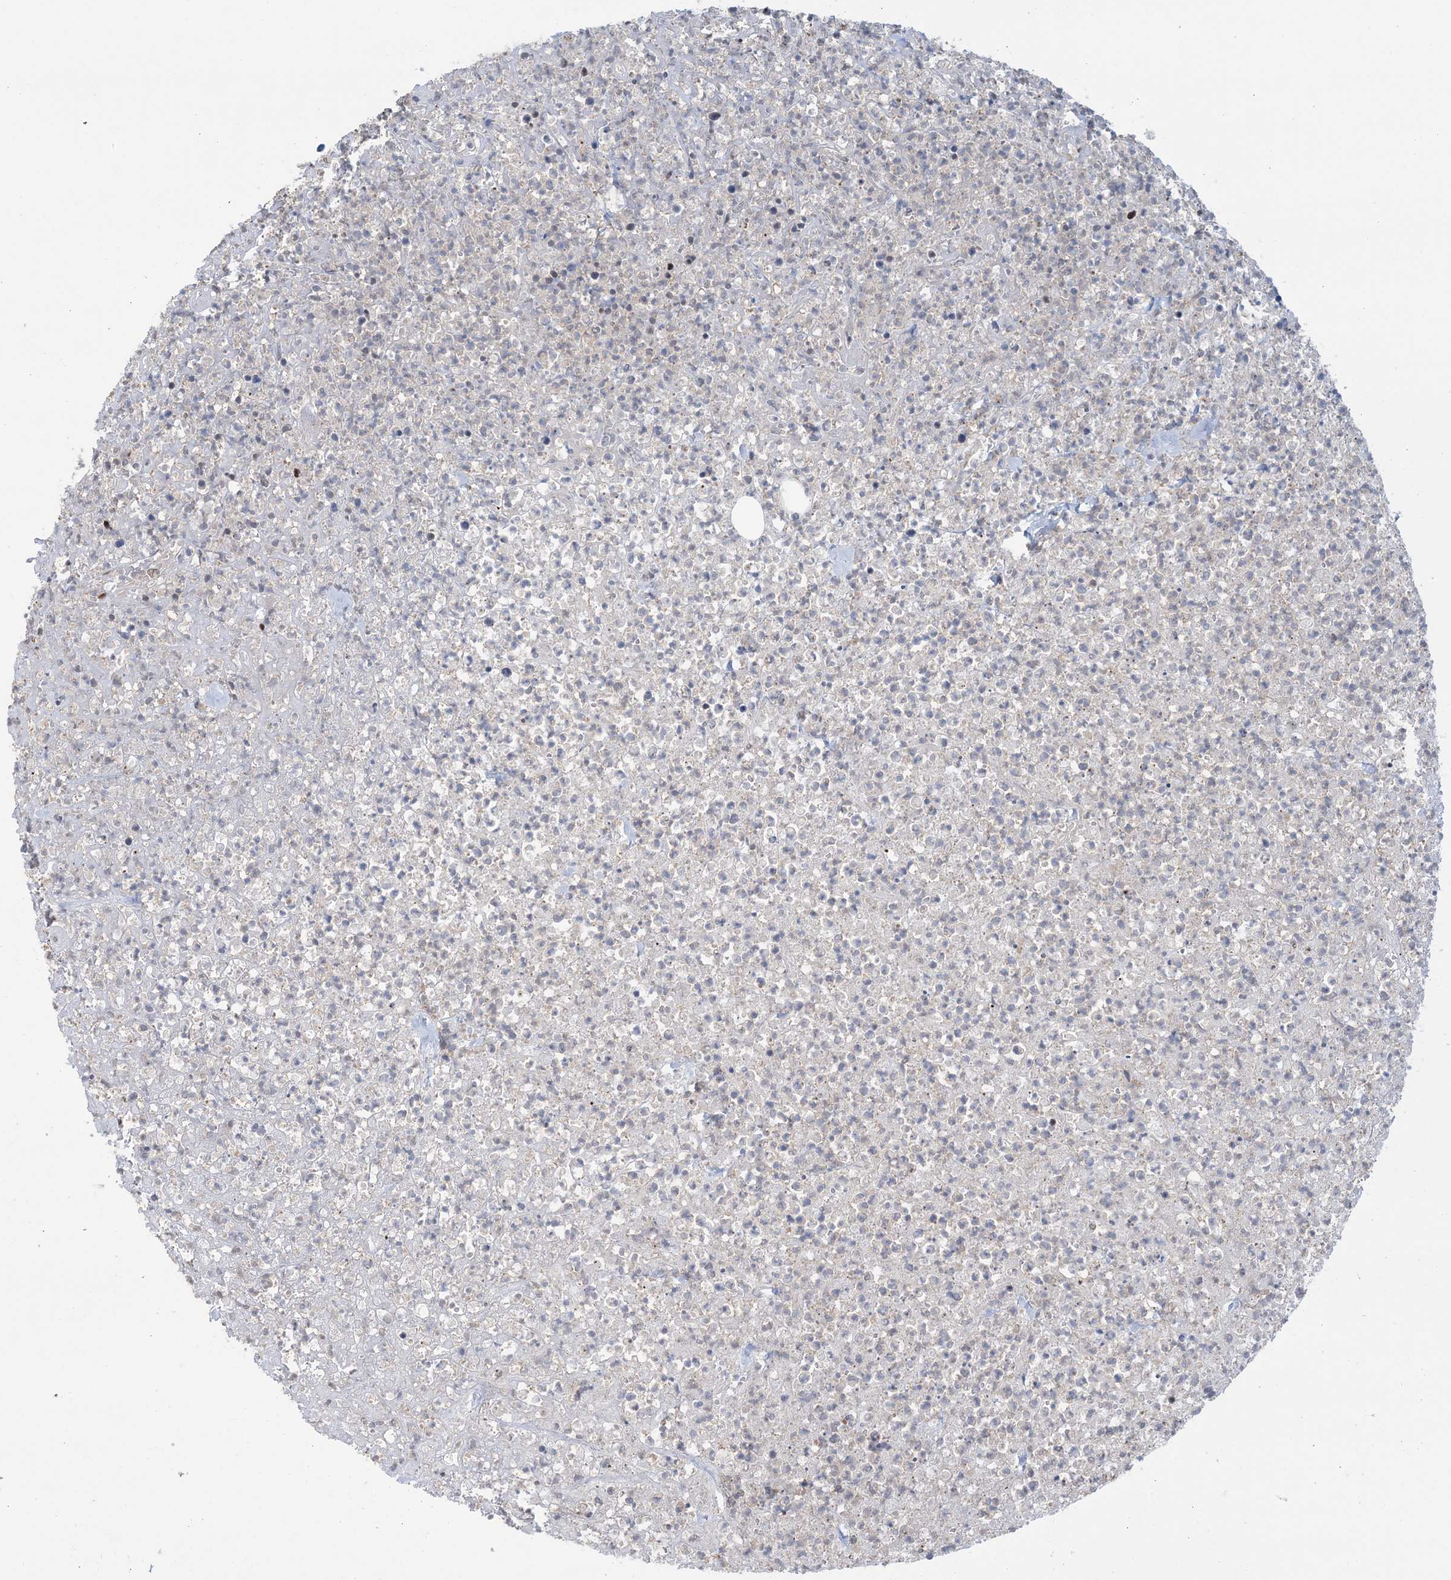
{"staining": {"intensity": "negative", "quantity": "none", "location": "none"}, "tissue": "lymphoma", "cell_type": "Tumor cells", "image_type": "cancer", "snomed": [{"axis": "morphology", "description": "Malignant lymphoma, non-Hodgkin's type, High grade"}, {"axis": "topography", "description": "Colon"}], "caption": "Lymphoma was stained to show a protein in brown. There is no significant positivity in tumor cells.", "gene": "ZNF710", "patient": {"sex": "female", "age": 53}}